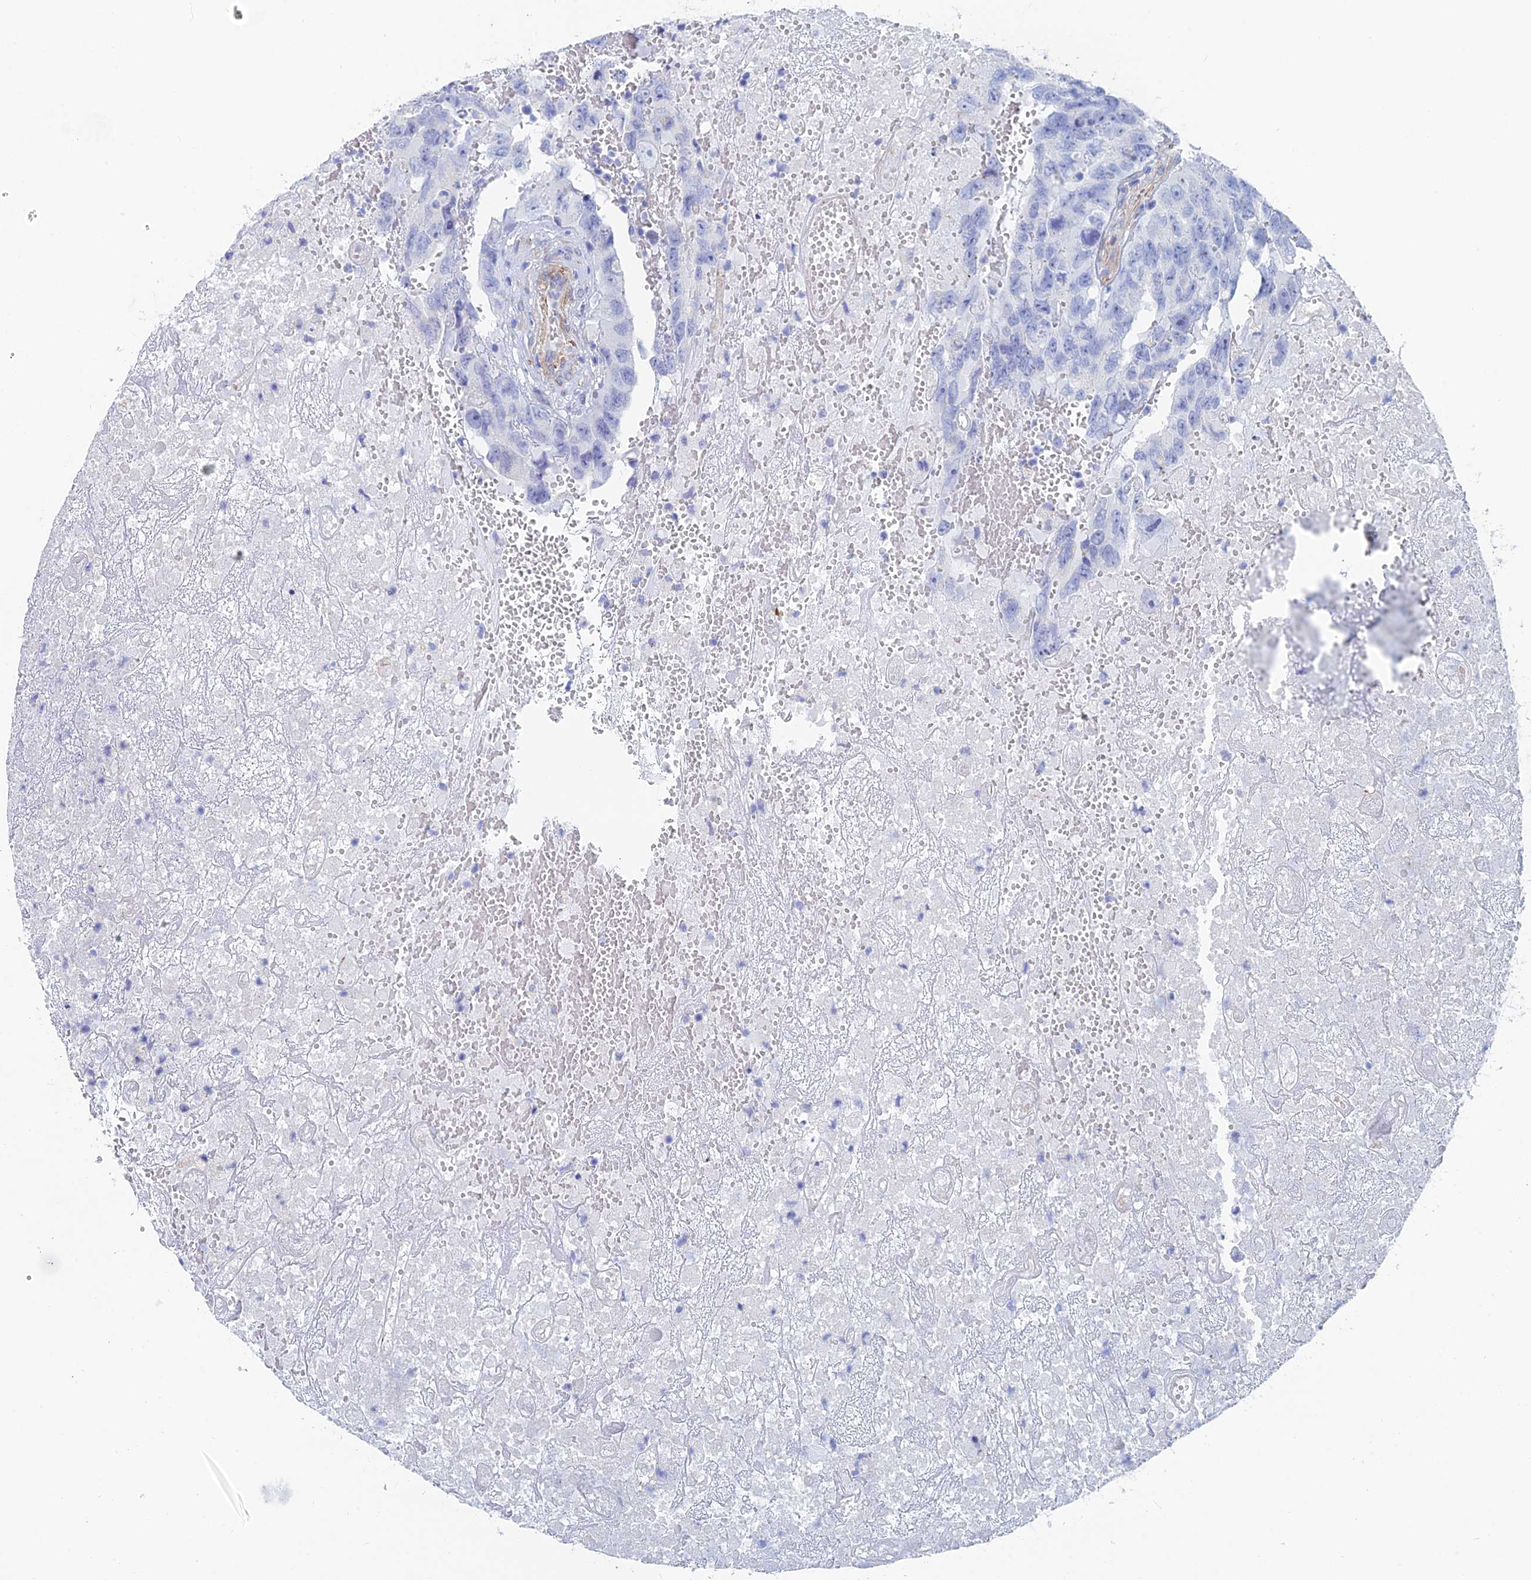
{"staining": {"intensity": "negative", "quantity": "none", "location": "none"}, "tissue": "testis cancer", "cell_type": "Tumor cells", "image_type": "cancer", "snomed": [{"axis": "morphology", "description": "Carcinoma, Embryonal, NOS"}, {"axis": "topography", "description": "Testis"}], "caption": "This is a micrograph of immunohistochemistry staining of testis embryonal carcinoma, which shows no expression in tumor cells.", "gene": "KCNK18", "patient": {"sex": "male", "age": 45}}